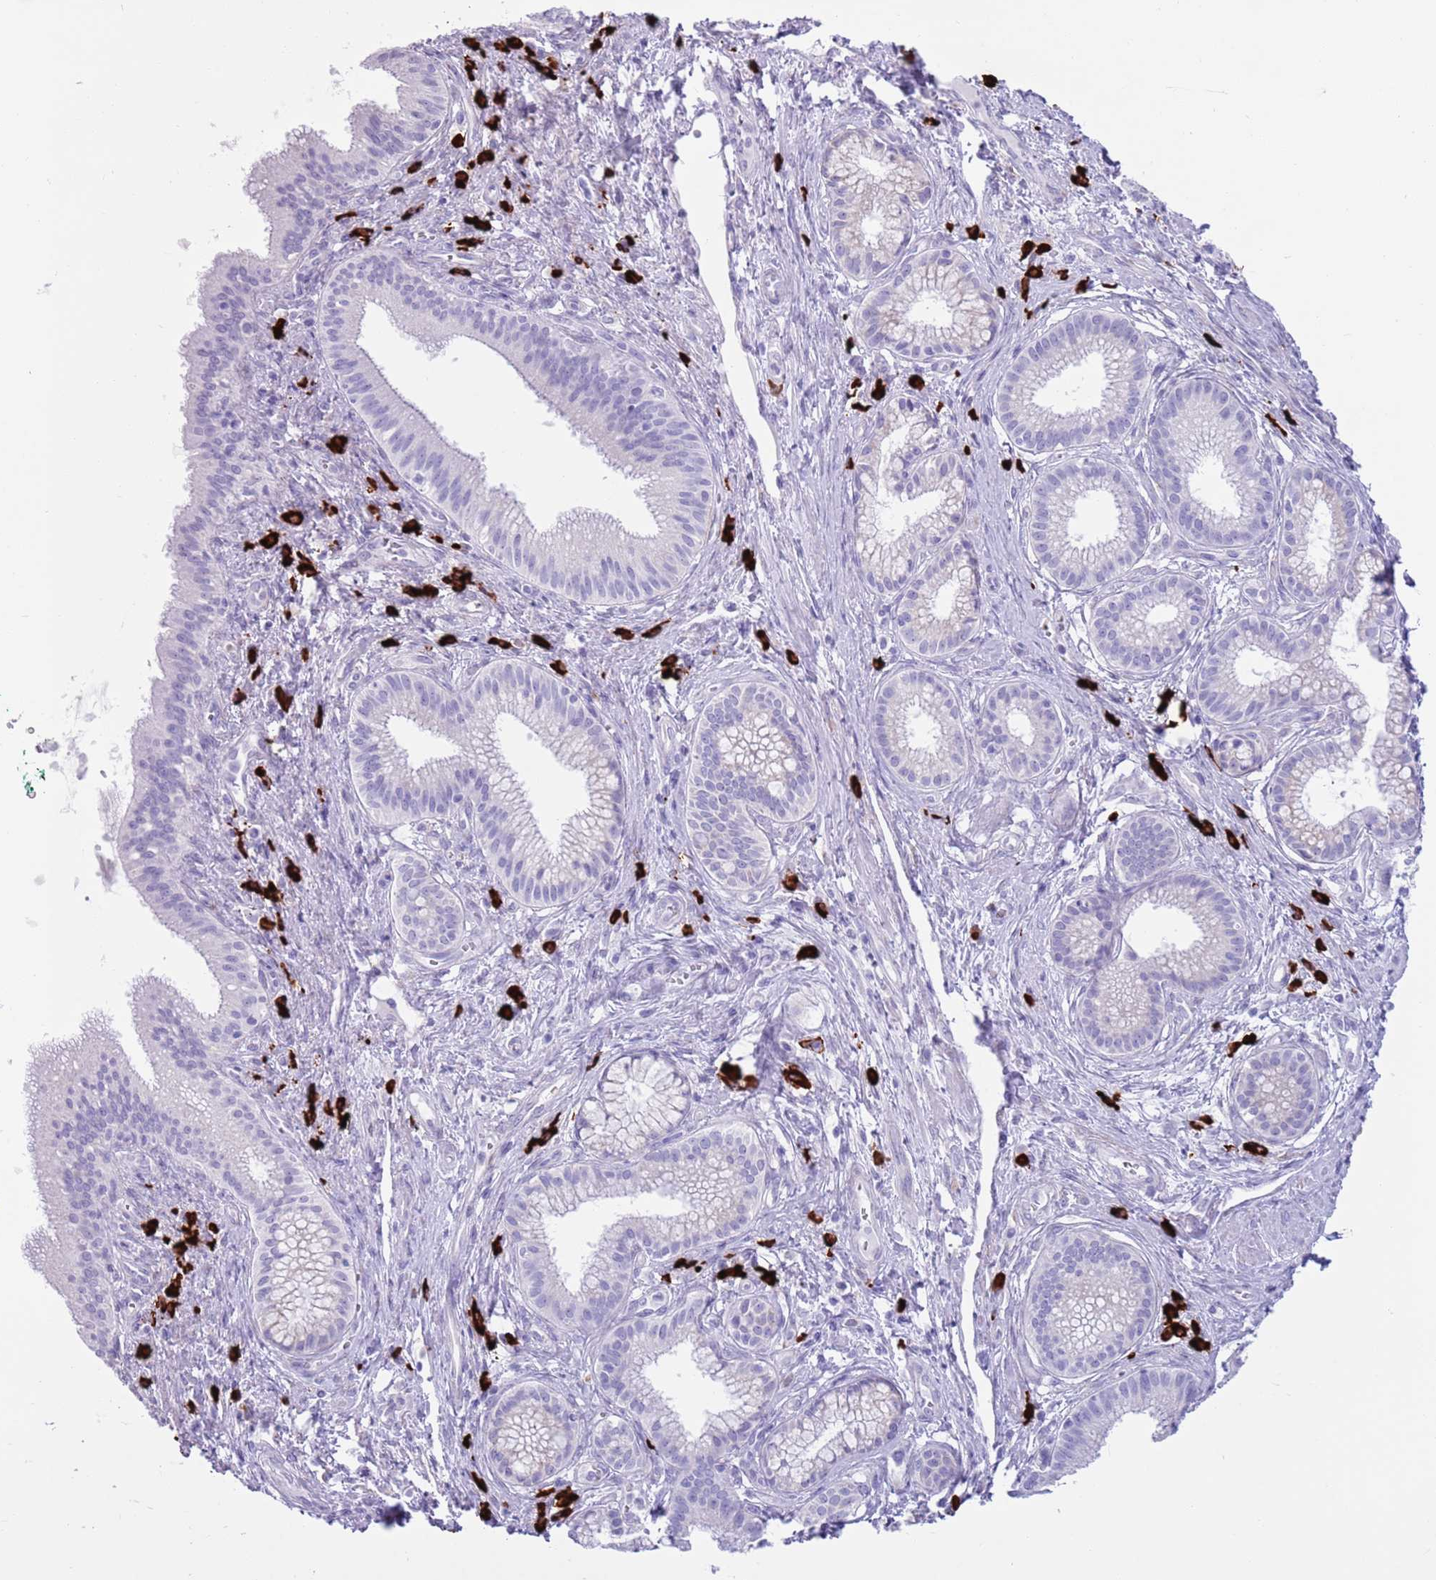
{"staining": {"intensity": "negative", "quantity": "none", "location": "none"}, "tissue": "pancreatic cancer", "cell_type": "Tumor cells", "image_type": "cancer", "snomed": [{"axis": "morphology", "description": "Adenocarcinoma, NOS"}, {"axis": "topography", "description": "Pancreas"}], "caption": "There is no significant expression in tumor cells of pancreatic cancer.", "gene": "LY6G5B", "patient": {"sex": "male", "age": 72}}